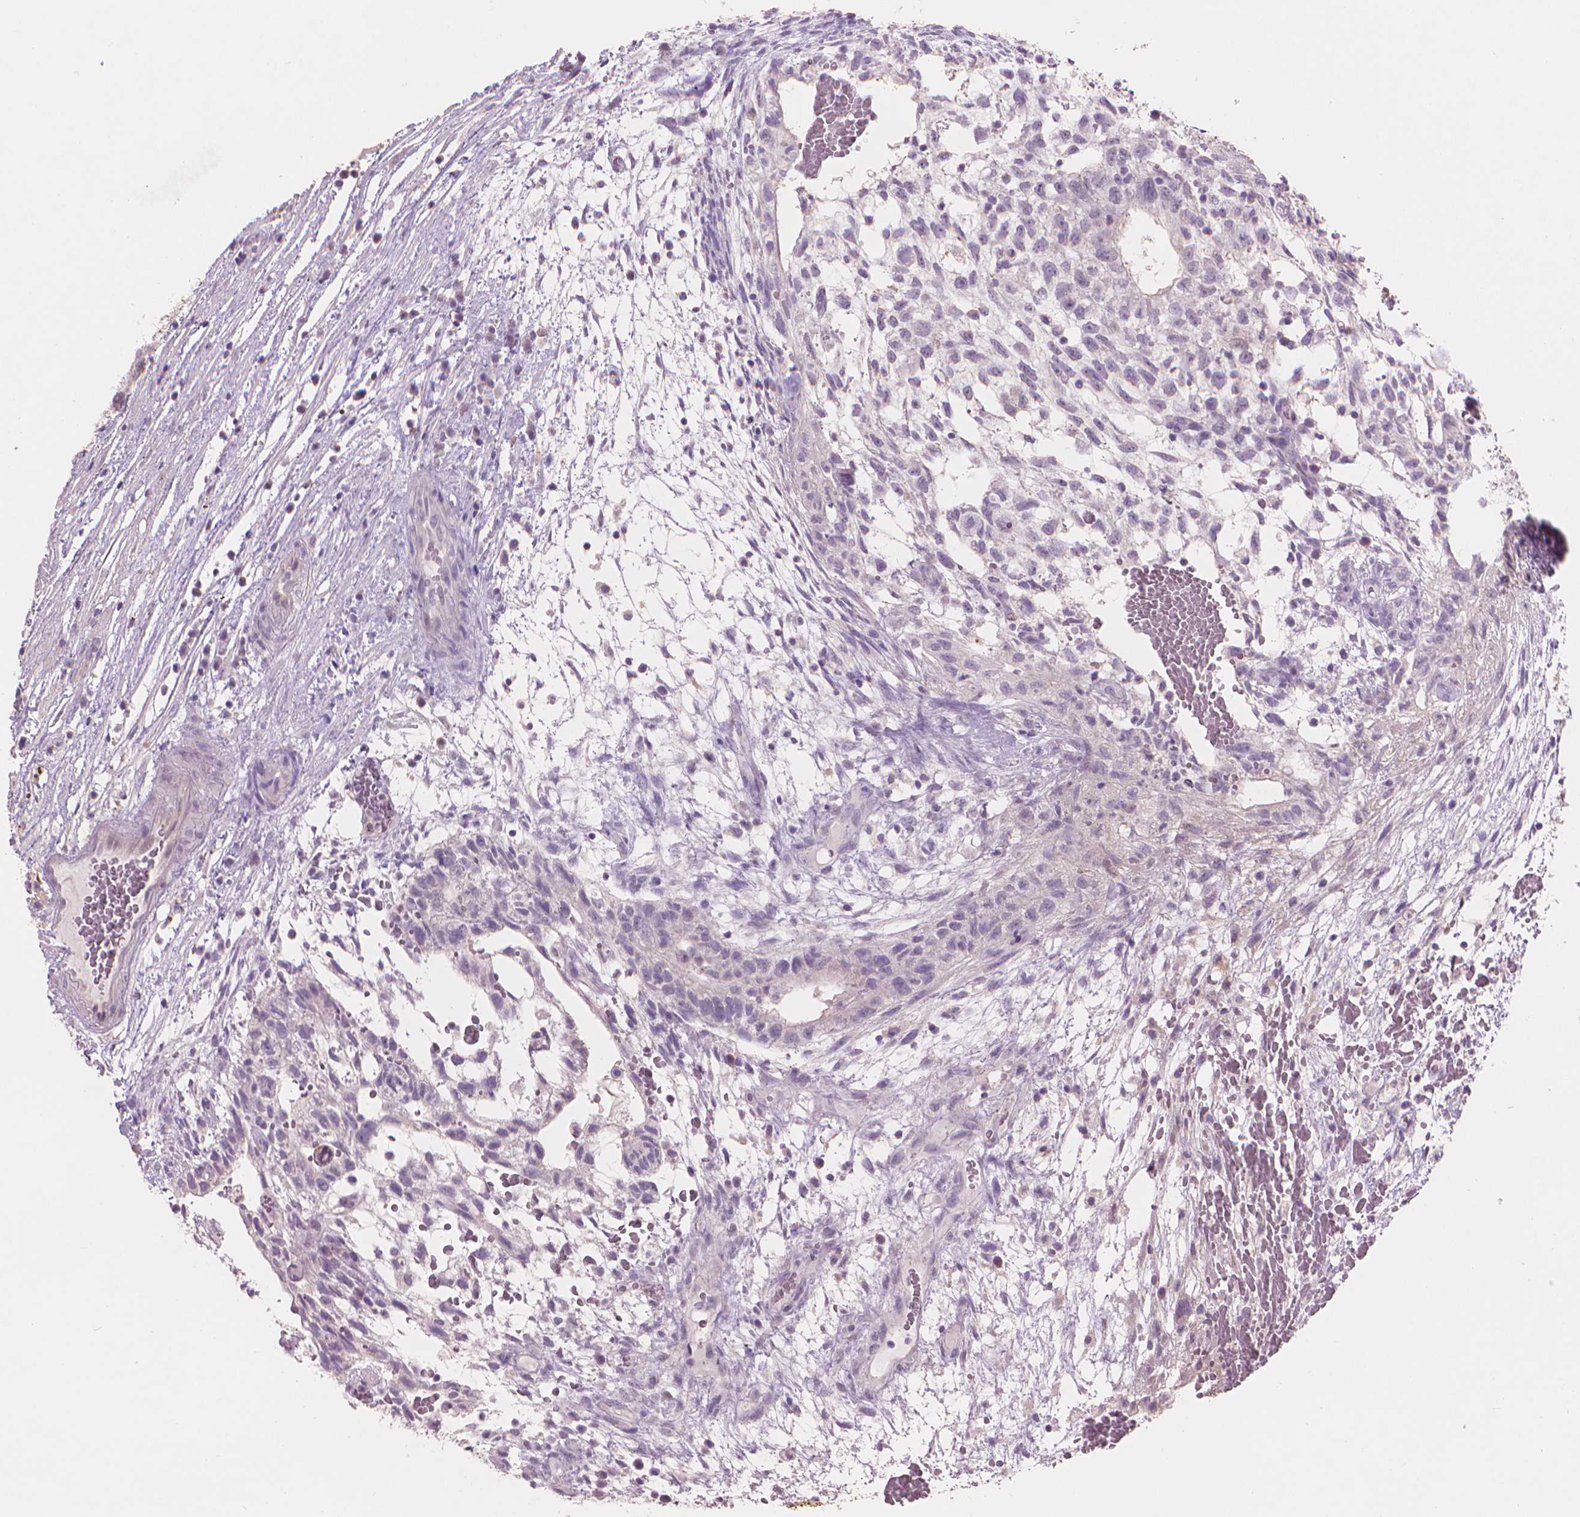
{"staining": {"intensity": "negative", "quantity": "none", "location": "none"}, "tissue": "testis cancer", "cell_type": "Tumor cells", "image_type": "cancer", "snomed": [{"axis": "morphology", "description": "Normal tissue, NOS"}, {"axis": "morphology", "description": "Carcinoma, Embryonal, NOS"}, {"axis": "topography", "description": "Testis"}], "caption": "An image of testis embryonal carcinoma stained for a protein shows no brown staining in tumor cells.", "gene": "ENO2", "patient": {"sex": "male", "age": 32}}